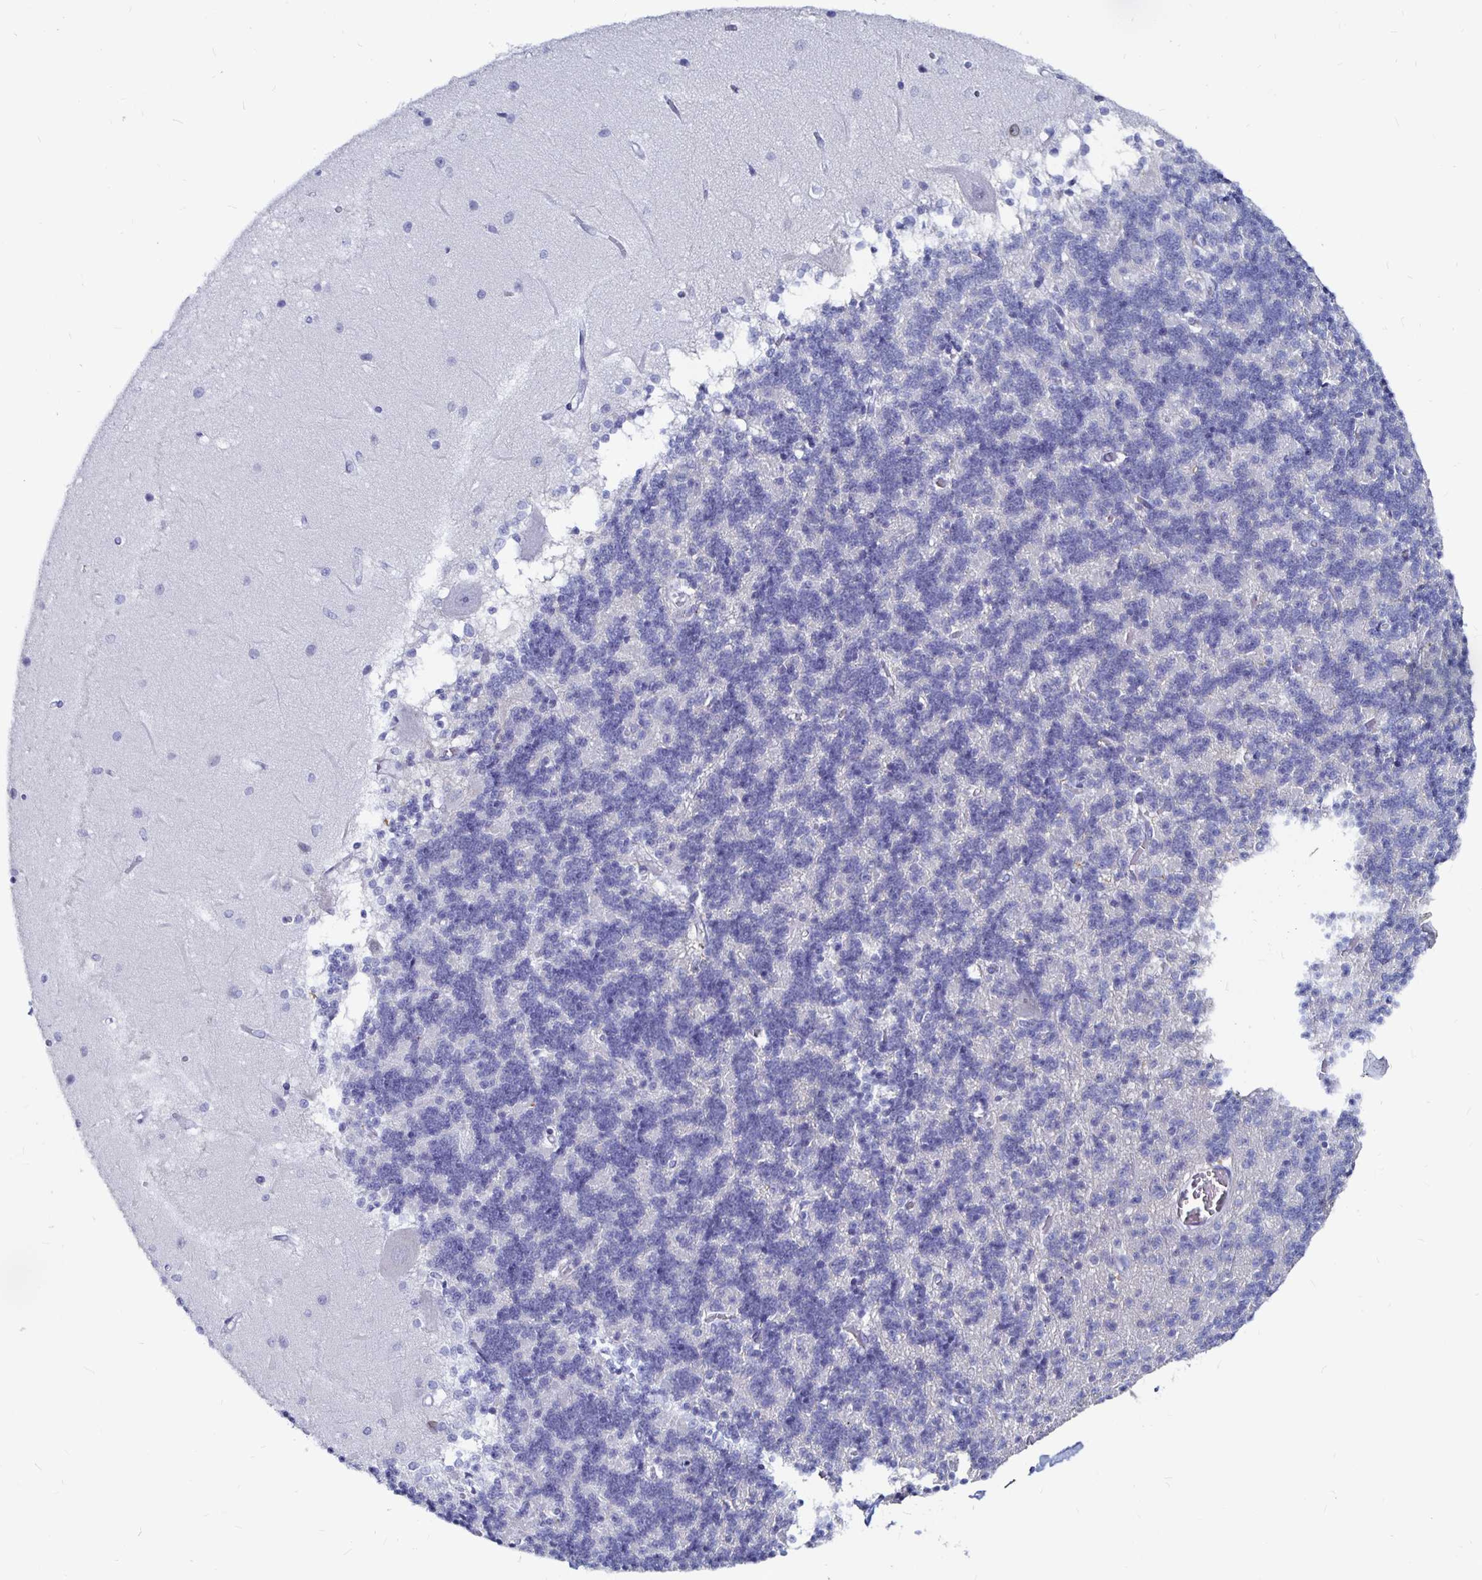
{"staining": {"intensity": "negative", "quantity": "none", "location": "none"}, "tissue": "cerebellum", "cell_type": "Cells in granular layer", "image_type": "normal", "snomed": [{"axis": "morphology", "description": "Normal tissue, NOS"}, {"axis": "topography", "description": "Cerebellum"}], "caption": "Histopathology image shows no protein positivity in cells in granular layer of normal cerebellum. Nuclei are stained in blue.", "gene": "LUZP4", "patient": {"sex": "male", "age": 37}}